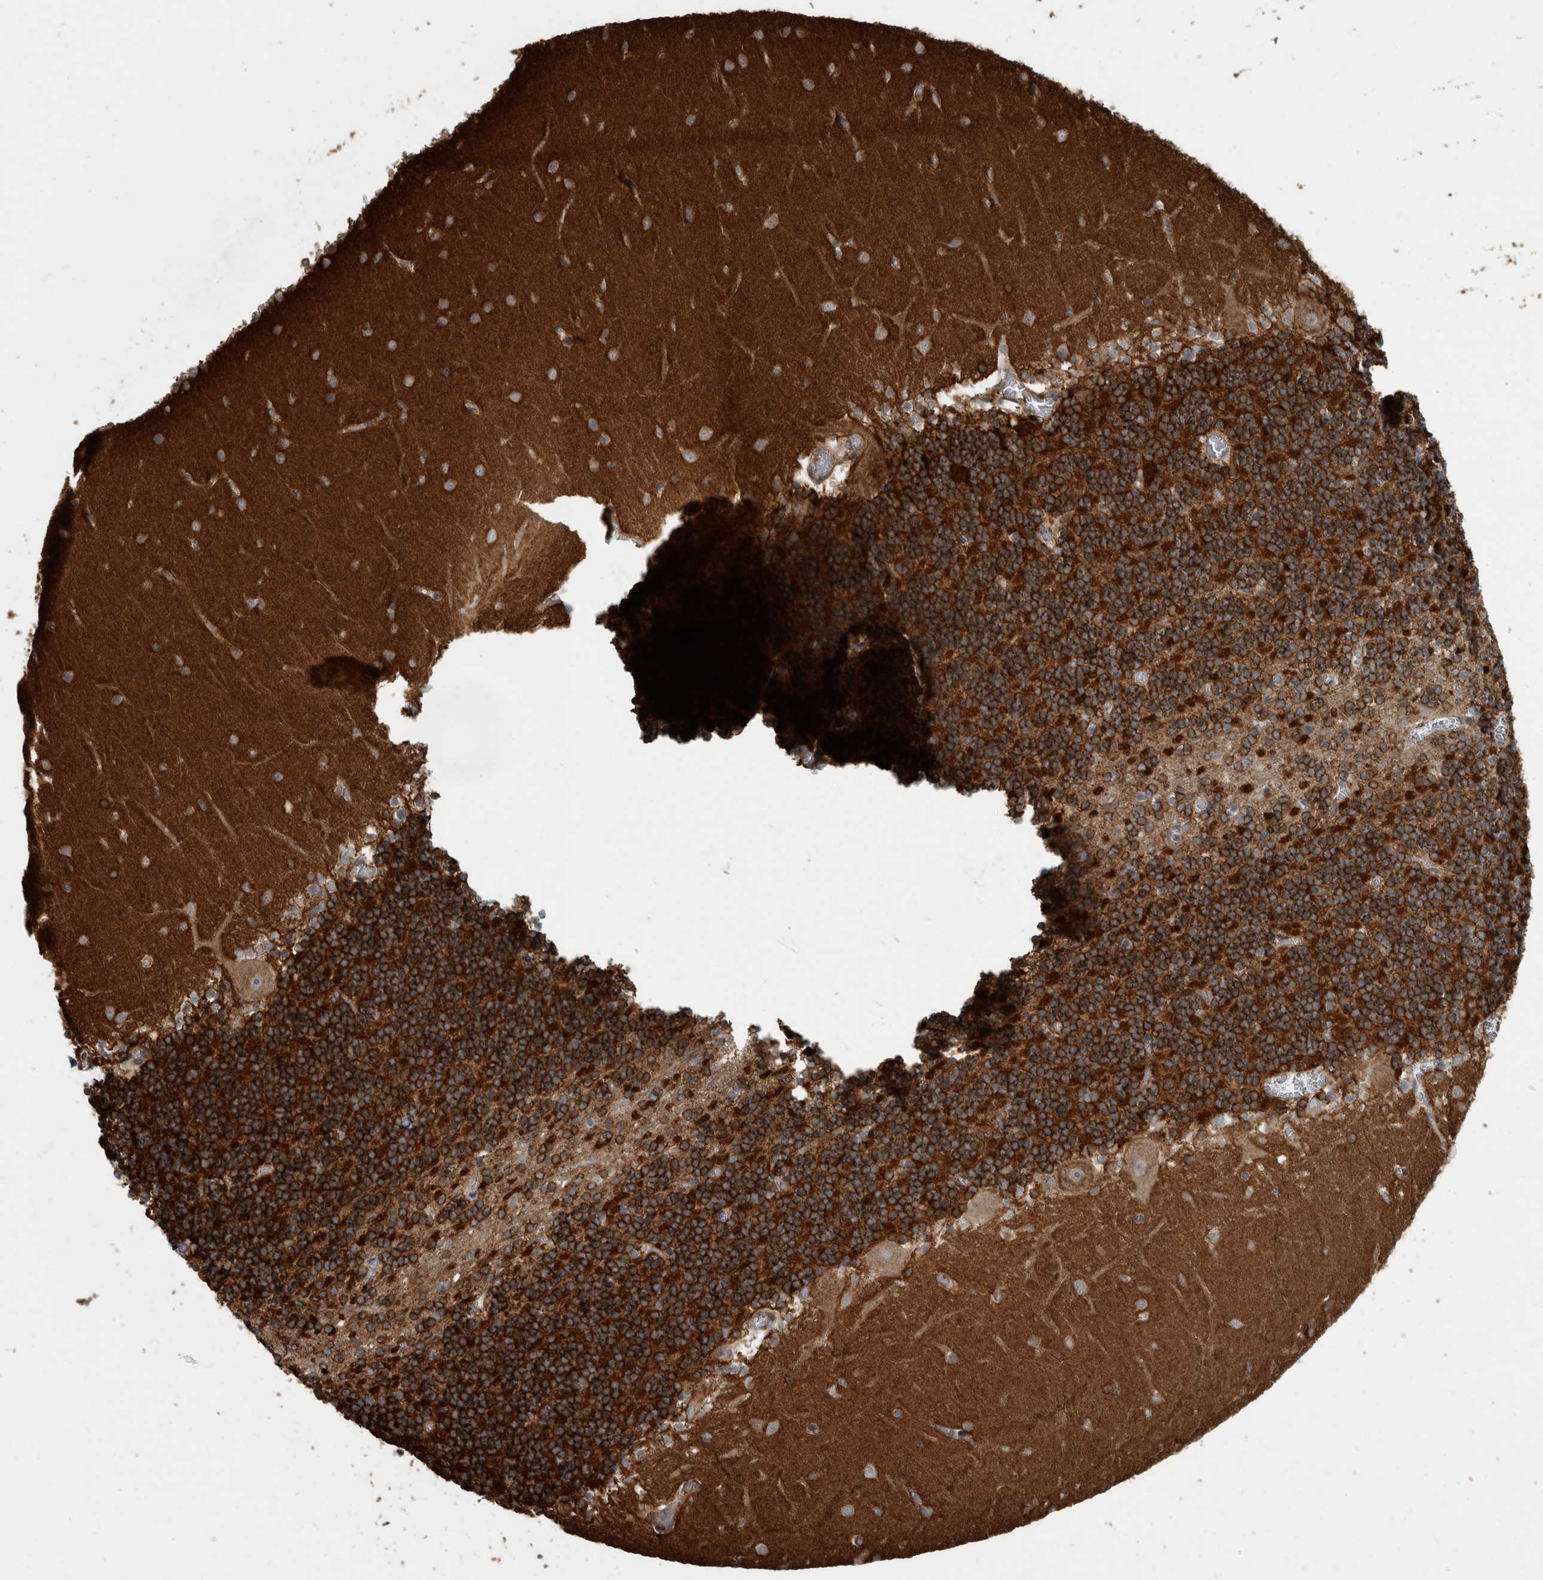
{"staining": {"intensity": "strong", "quantity": ">75%", "location": "cytoplasmic/membranous"}, "tissue": "cerebellum", "cell_type": "Cells in granular layer", "image_type": "normal", "snomed": [{"axis": "morphology", "description": "Normal tissue, NOS"}, {"axis": "topography", "description": "Cerebellum"}], "caption": "Brown immunohistochemical staining in unremarkable human cerebellum demonstrates strong cytoplasmic/membranous expression in about >75% of cells in granular layer. Nuclei are stained in blue.", "gene": "VEGFD", "patient": {"sex": "female", "age": 28}}